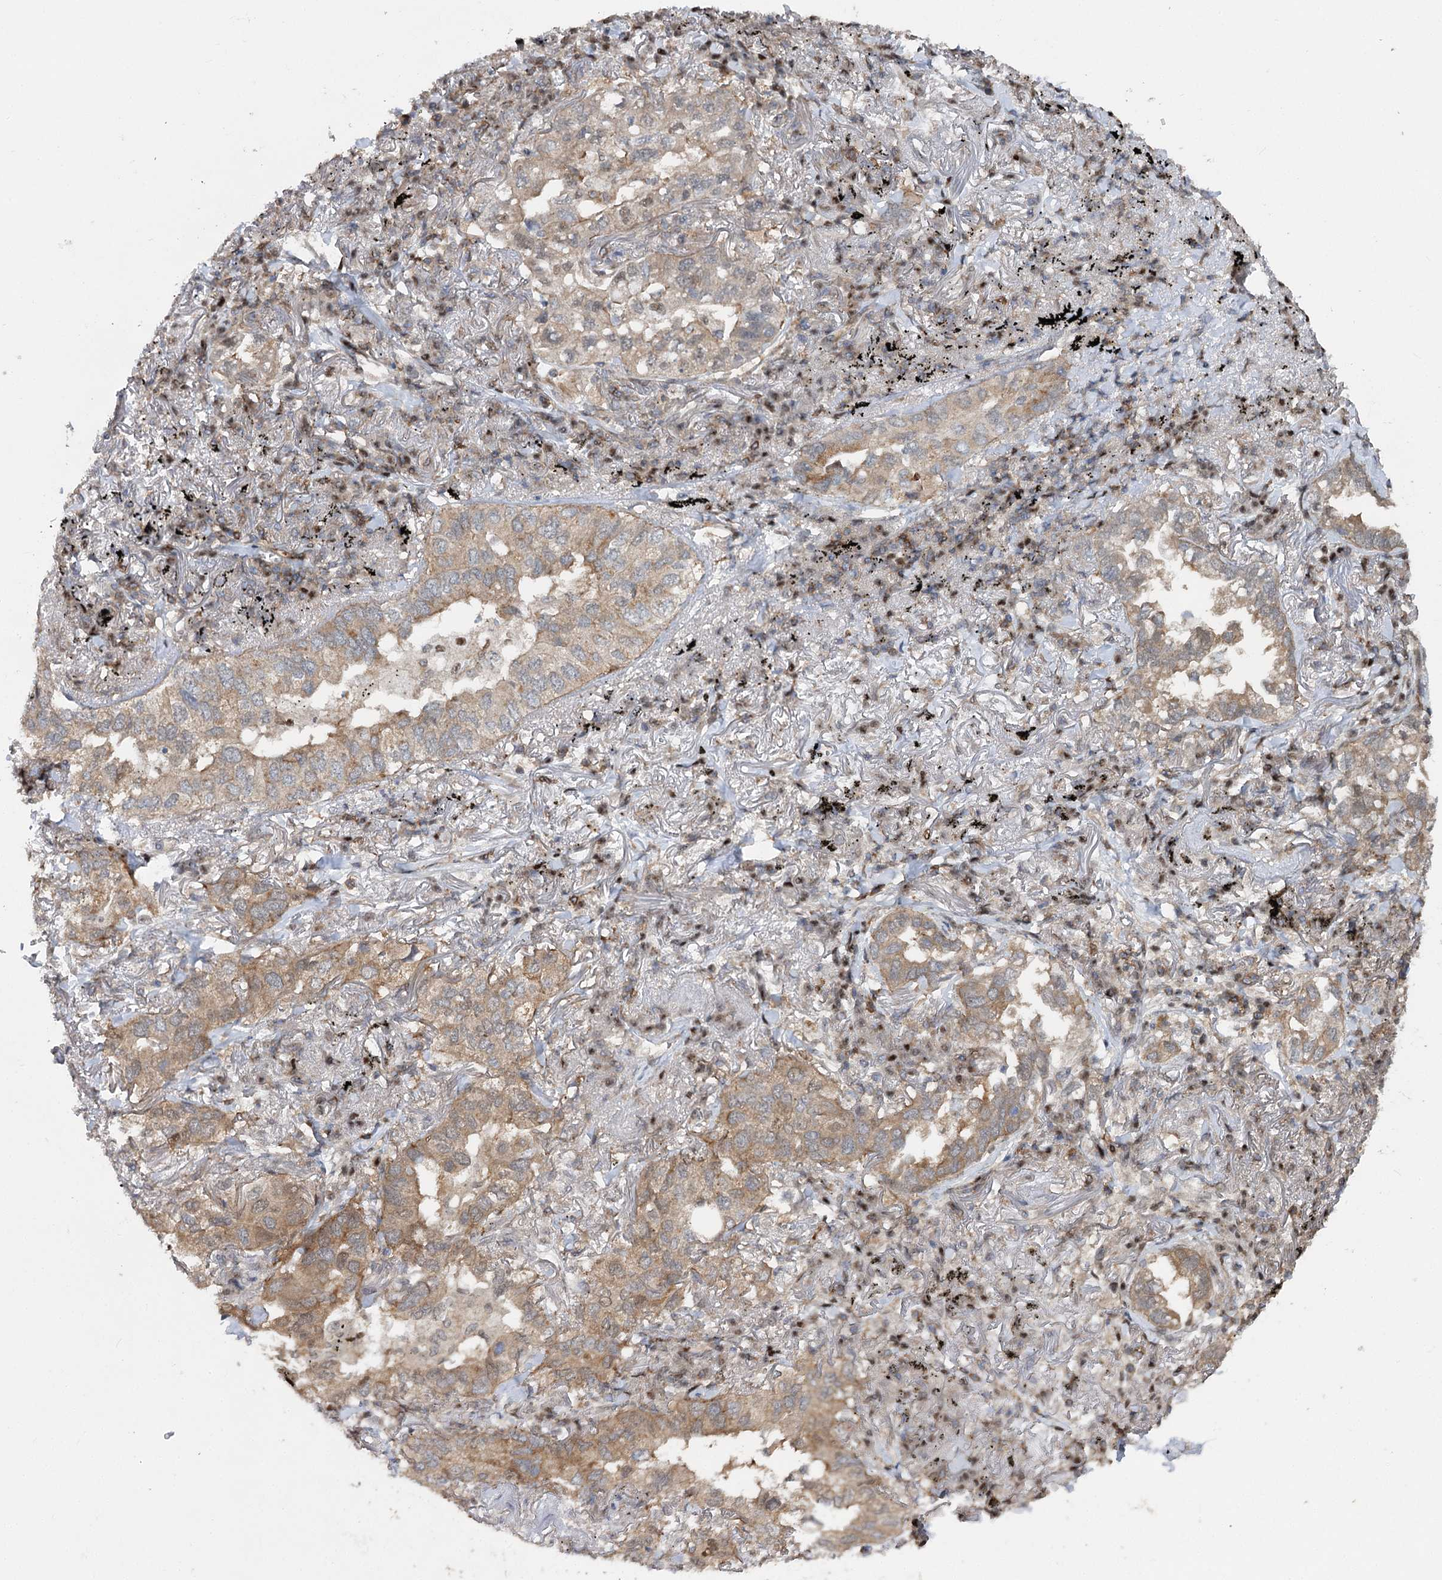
{"staining": {"intensity": "moderate", "quantity": "25%-75%", "location": "cytoplasmic/membranous"}, "tissue": "lung cancer", "cell_type": "Tumor cells", "image_type": "cancer", "snomed": [{"axis": "morphology", "description": "Adenocarcinoma, NOS"}, {"axis": "topography", "description": "Lung"}], "caption": "The photomicrograph exhibits a brown stain indicating the presence of a protein in the cytoplasmic/membranous of tumor cells in adenocarcinoma (lung).", "gene": "STX6", "patient": {"sex": "male", "age": 65}}